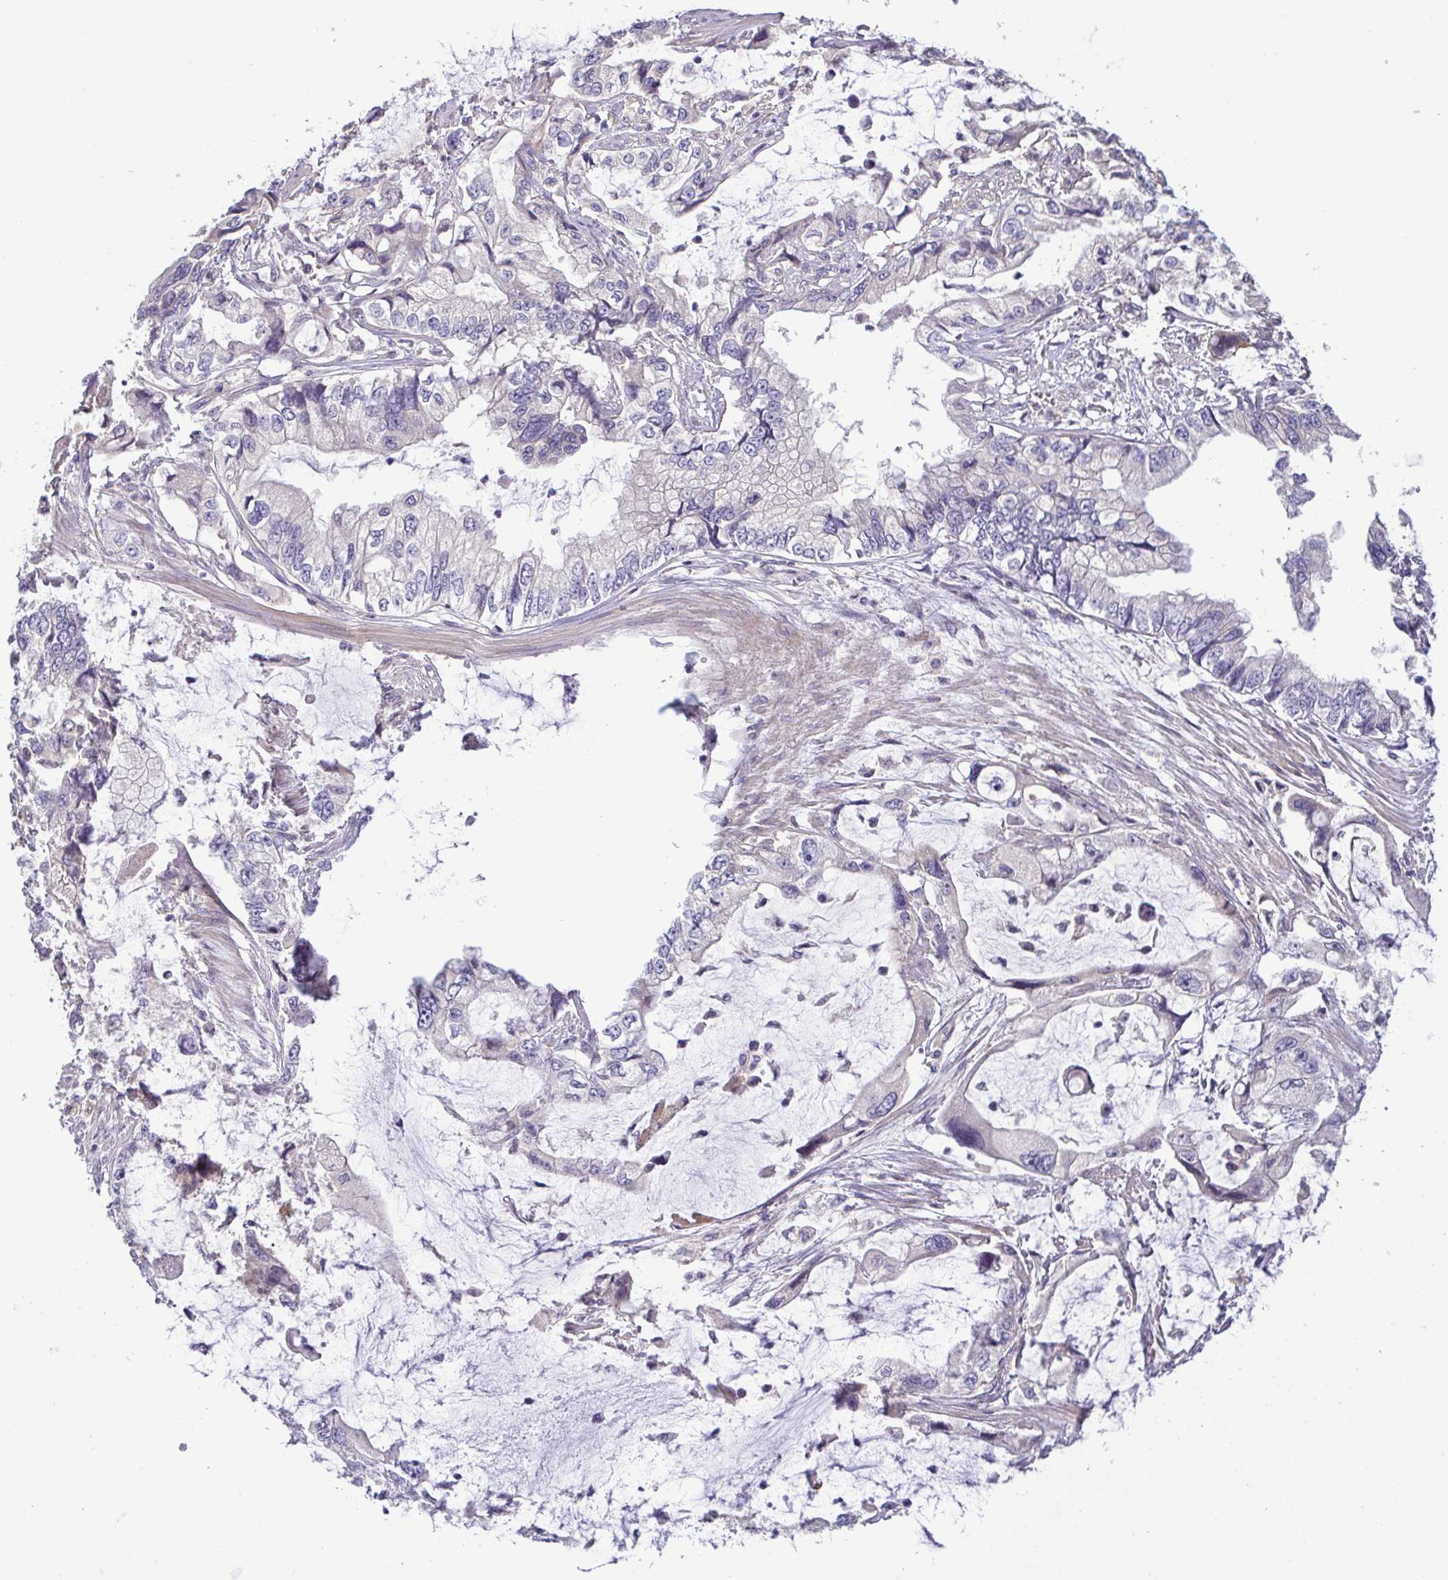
{"staining": {"intensity": "negative", "quantity": "none", "location": "none"}, "tissue": "stomach cancer", "cell_type": "Tumor cells", "image_type": "cancer", "snomed": [{"axis": "morphology", "description": "Adenocarcinoma, NOS"}, {"axis": "topography", "description": "Pancreas"}, {"axis": "topography", "description": "Stomach, upper"}, {"axis": "topography", "description": "Stomach"}], "caption": "Immunohistochemistry photomicrograph of neoplastic tissue: adenocarcinoma (stomach) stained with DAB (3,3'-diaminobenzidine) reveals no significant protein positivity in tumor cells.", "gene": "LMF2", "patient": {"sex": "male", "age": 77}}